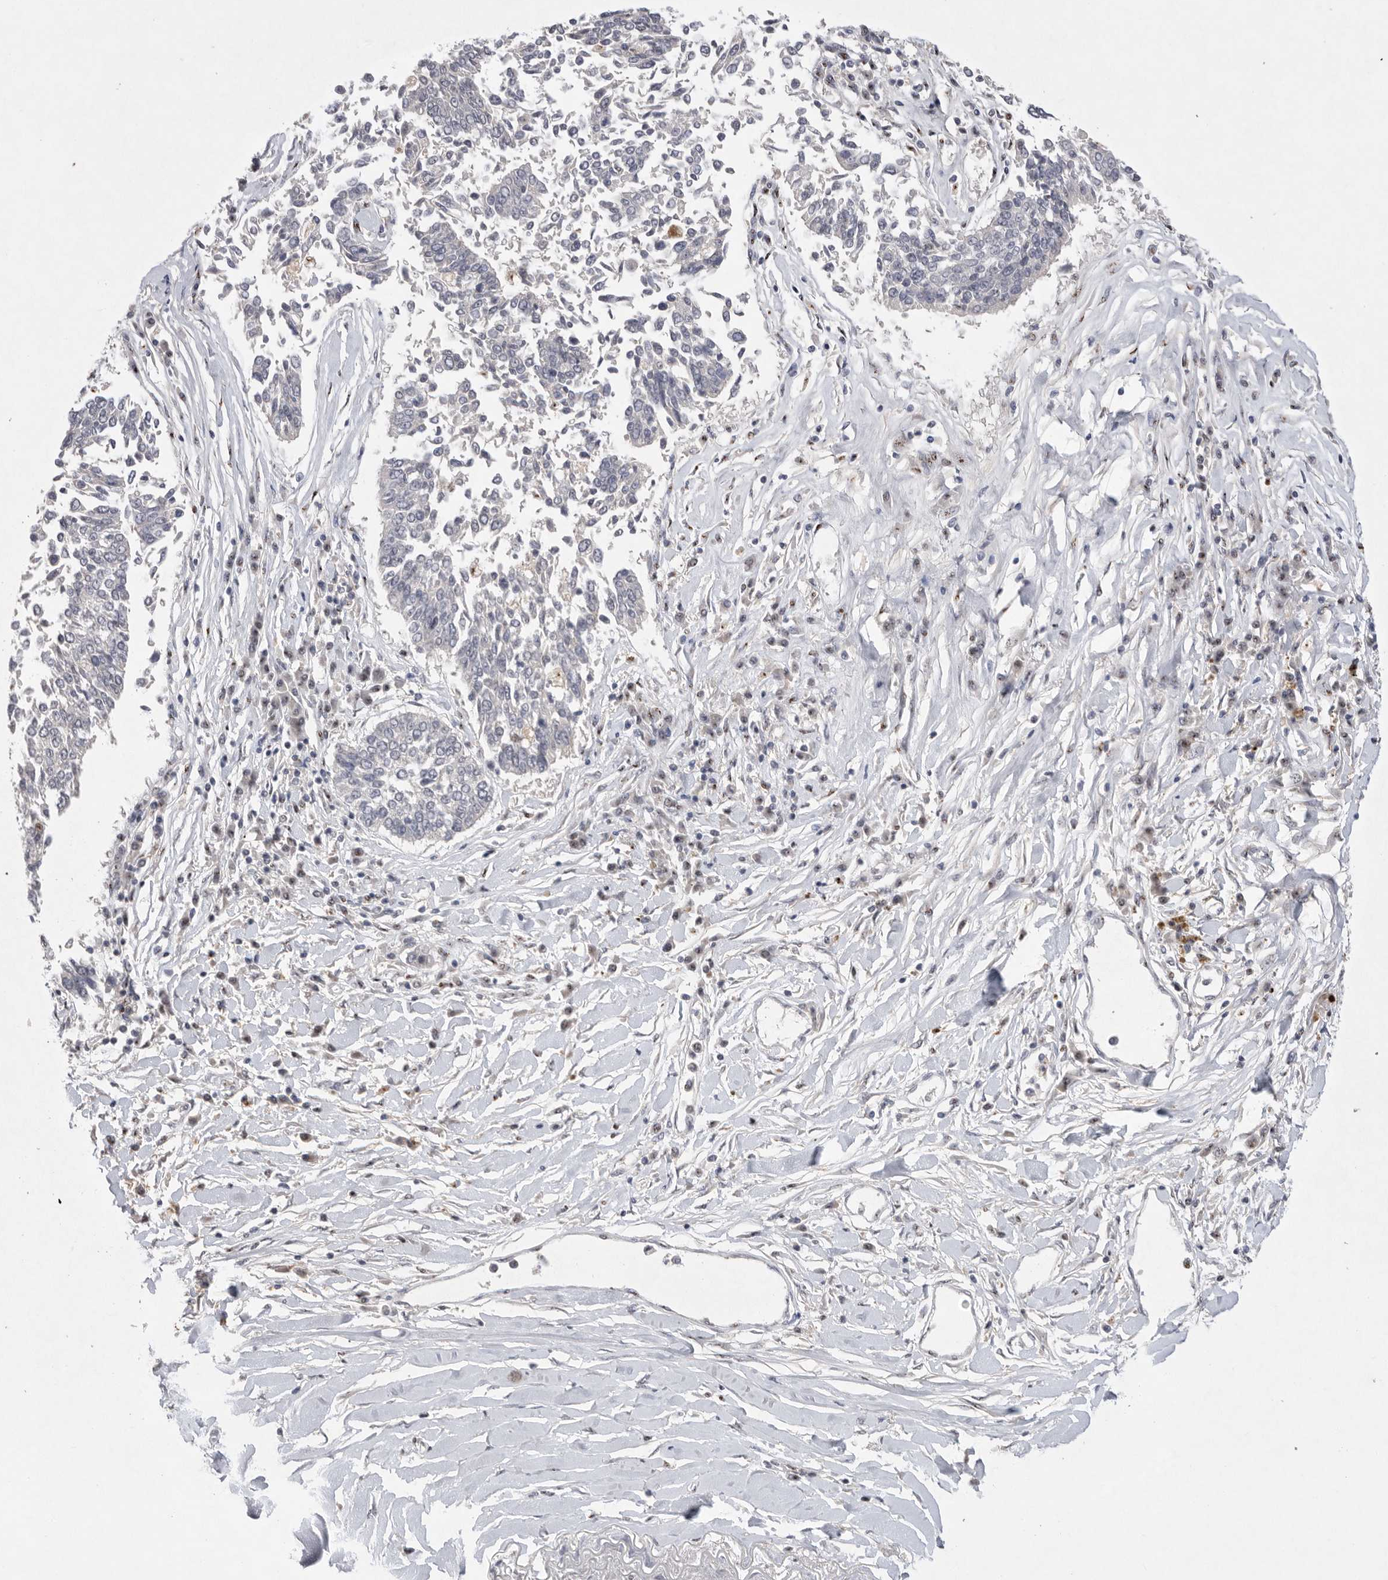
{"staining": {"intensity": "negative", "quantity": "none", "location": "none"}, "tissue": "lung cancer", "cell_type": "Tumor cells", "image_type": "cancer", "snomed": [{"axis": "morphology", "description": "Normal tissue, NOS"}, {"axis": "morphology", "description": "Squamous cell carcinoma, NOS"}, {"axis": "topography", "description": "Cartilage tissue"}, {"axis": "topography", "description": "Bronchus"}, {"axis": "topography", "description": "Lung"}, {"axis": "topography", "description": "Peripheral nerve tissue"}], "caption": "Immunohistochemistry (IHC) photomicrograph of lung cancer (squamous cell carcinoma) stained for a protein (brown), which demonstrates no staining in tumor cells.", "gene": "HUS1", "patient": {"sex": "female", "age": 49}}